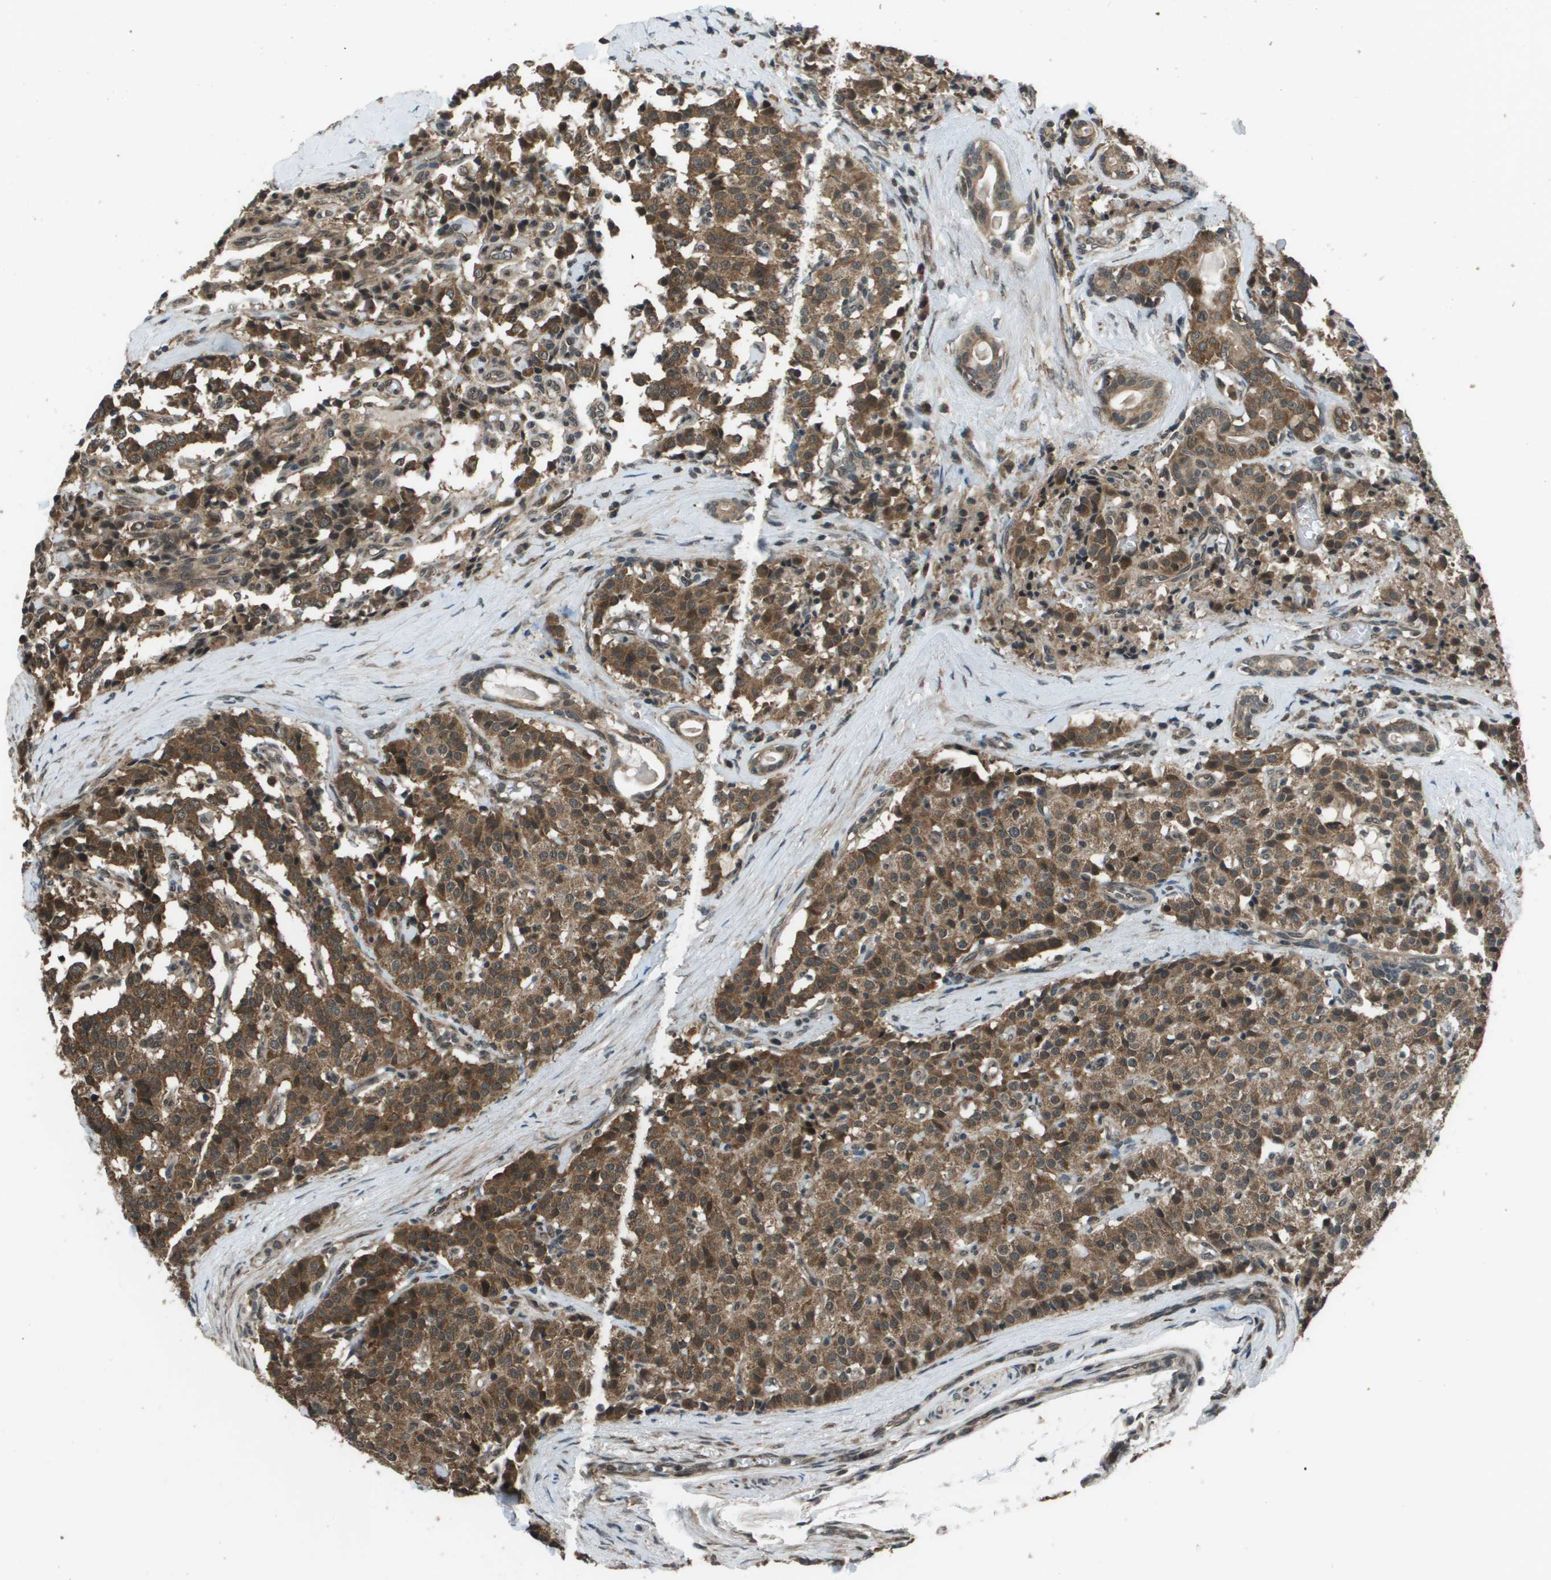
{"staining": {"intensity": "moderate", "quantity": ">75%", "location": "cytoplasmic/membranous"}, "tissue": "carcinoid", "cell_type": "Tumor cells", "image_type": "cancer", "snomed": [{"axis": "morphology", "description": "Carcinoid, malignant, NOS"}, {"axis": "topography", "description": "Lung"}], "caption": "Carcinoid tissue displays moderate cytoplasmic/membranous staining in approximately >75% of tumor cells, visualized by immunohistochemistry.", "gene": "PPFIA1", "patient": {"sex": "male", "age": 30}}